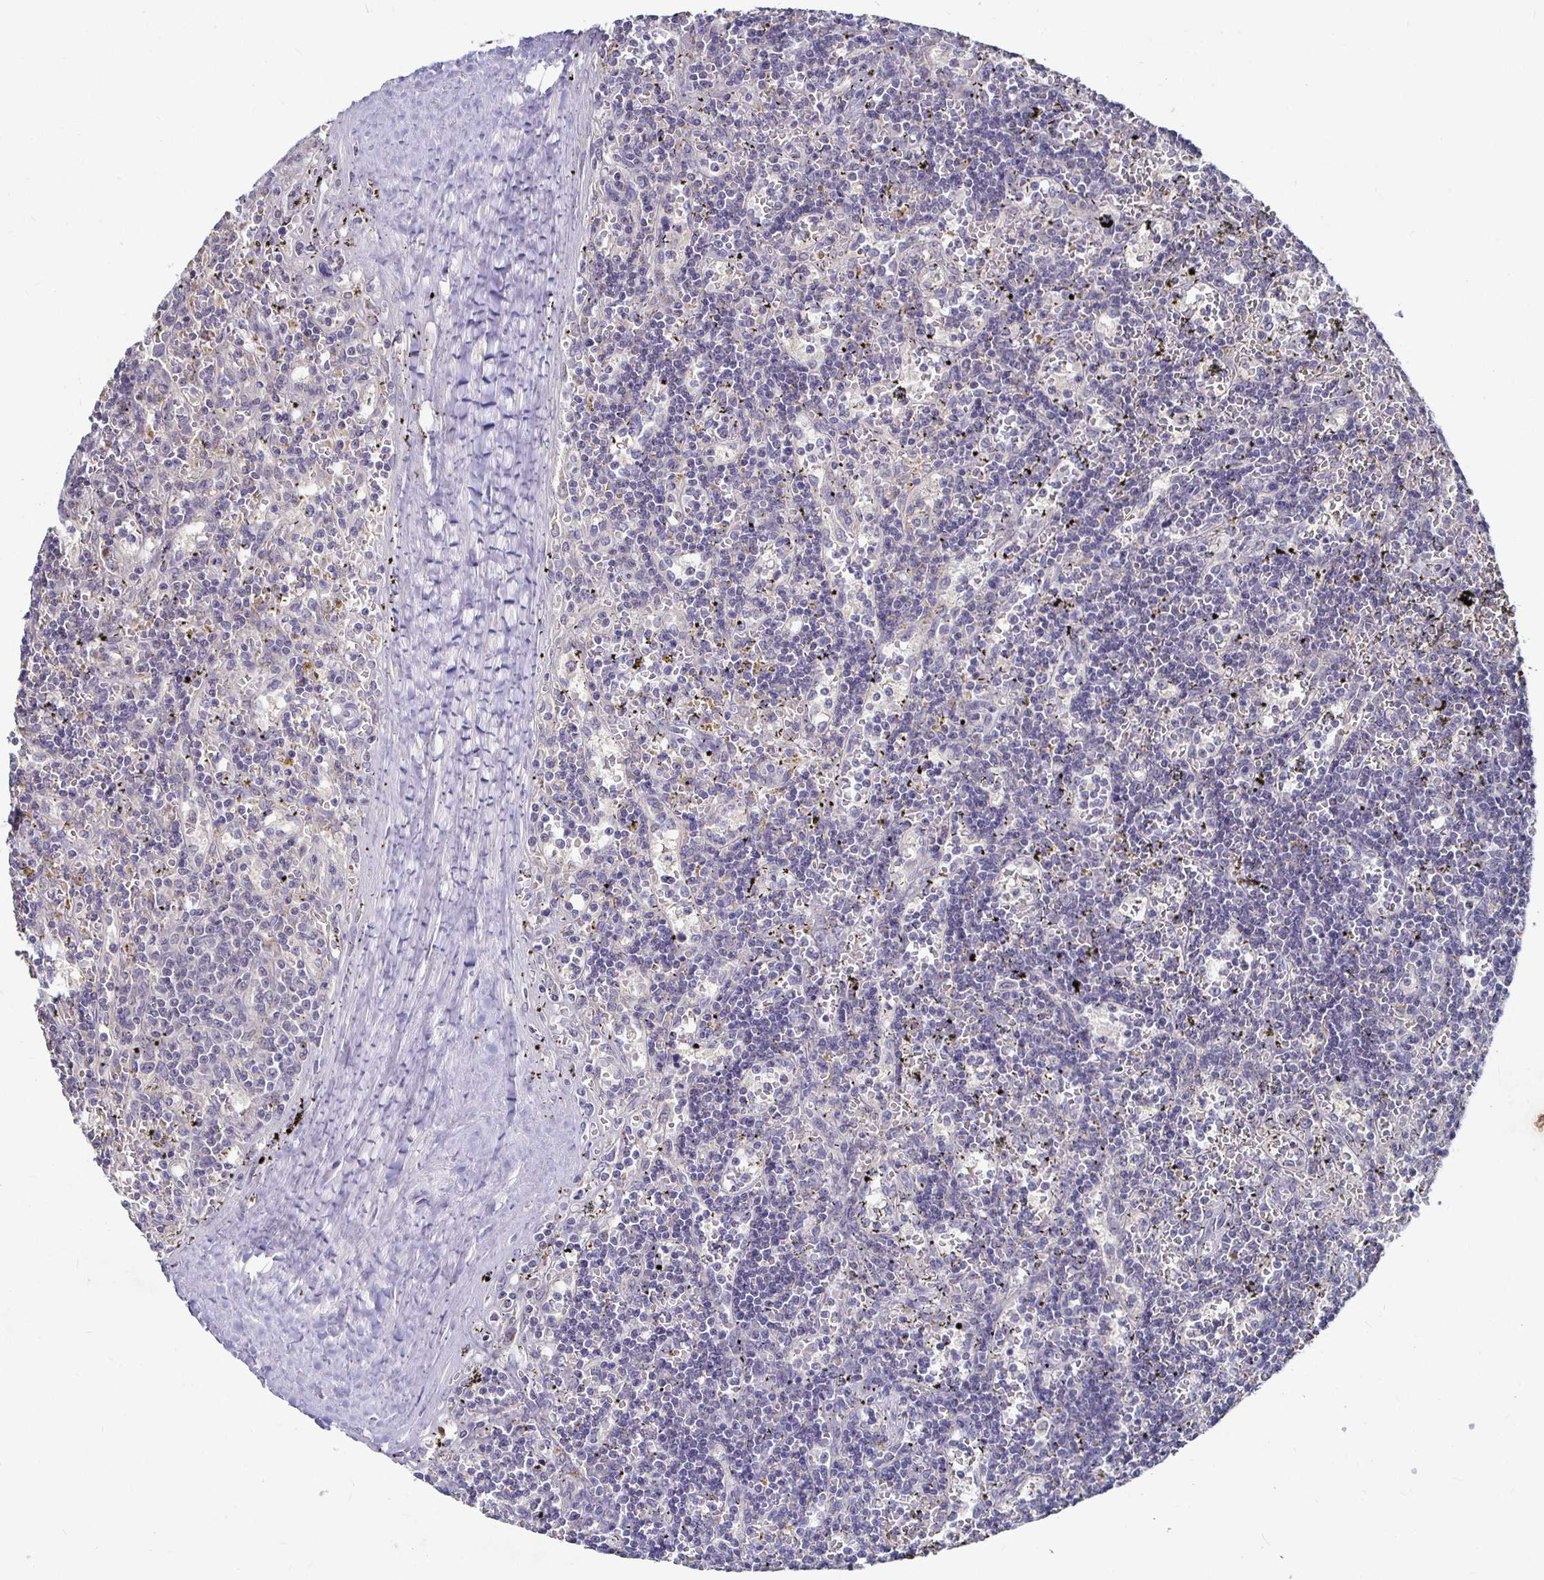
{"staining": {"intensity": "negative", "quantity": "none", "location": "none"}, "tissue": "lymphoma", "cell_type": "Tumor cells", "image_type": "cancer", "snomed": [{"axis": "morphology", "description": "Malignant lymphoma, non-Hodgkin's type, Low grade"}, {"axis": "topography", "description": "Spleen"}], "caption": "IHC of human lymphoma shows no expression in tumor cells.", "gene": "RNF144B", "patient": {"sex": "male", "age": 60}}